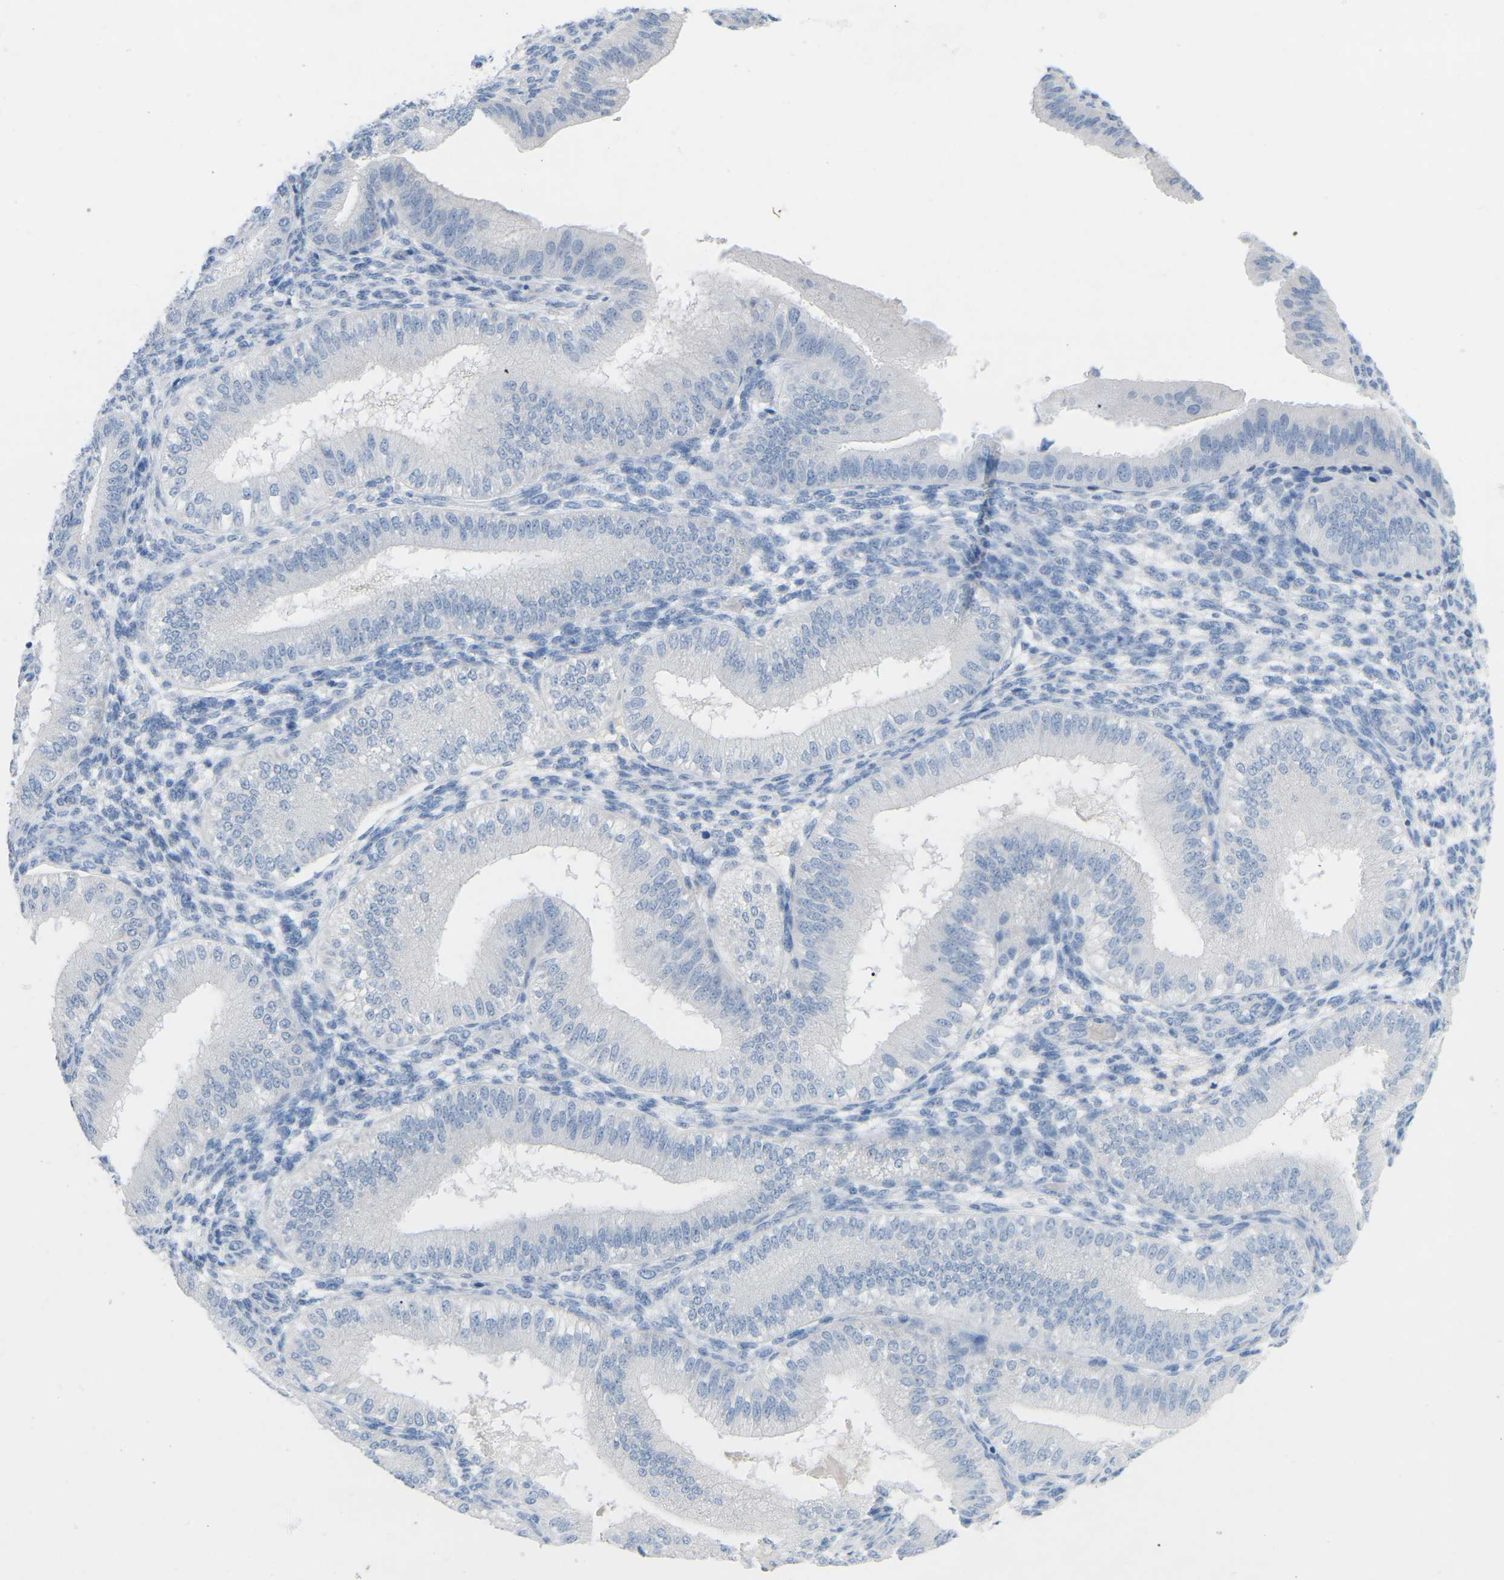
{"staining": {"intensity": "negative", "quantity": "none", "location": "none"}, "tissue": "endometrium", "cell_type": "Cells in endometrial stroma", "image_type": "normal", "snomed": [{"axis": "morphology", "description": "Normal tissue, NOS"}, {"axis": "topography", "description": "Endometrium"}], "caption": "Immunohistochemistry image of benign endometrium stained for a protein (brown), which exhibits no staining in cells in endometrial stroma.", "gene": "HBG2", "patient": {"sex": "female", "age": 39}}